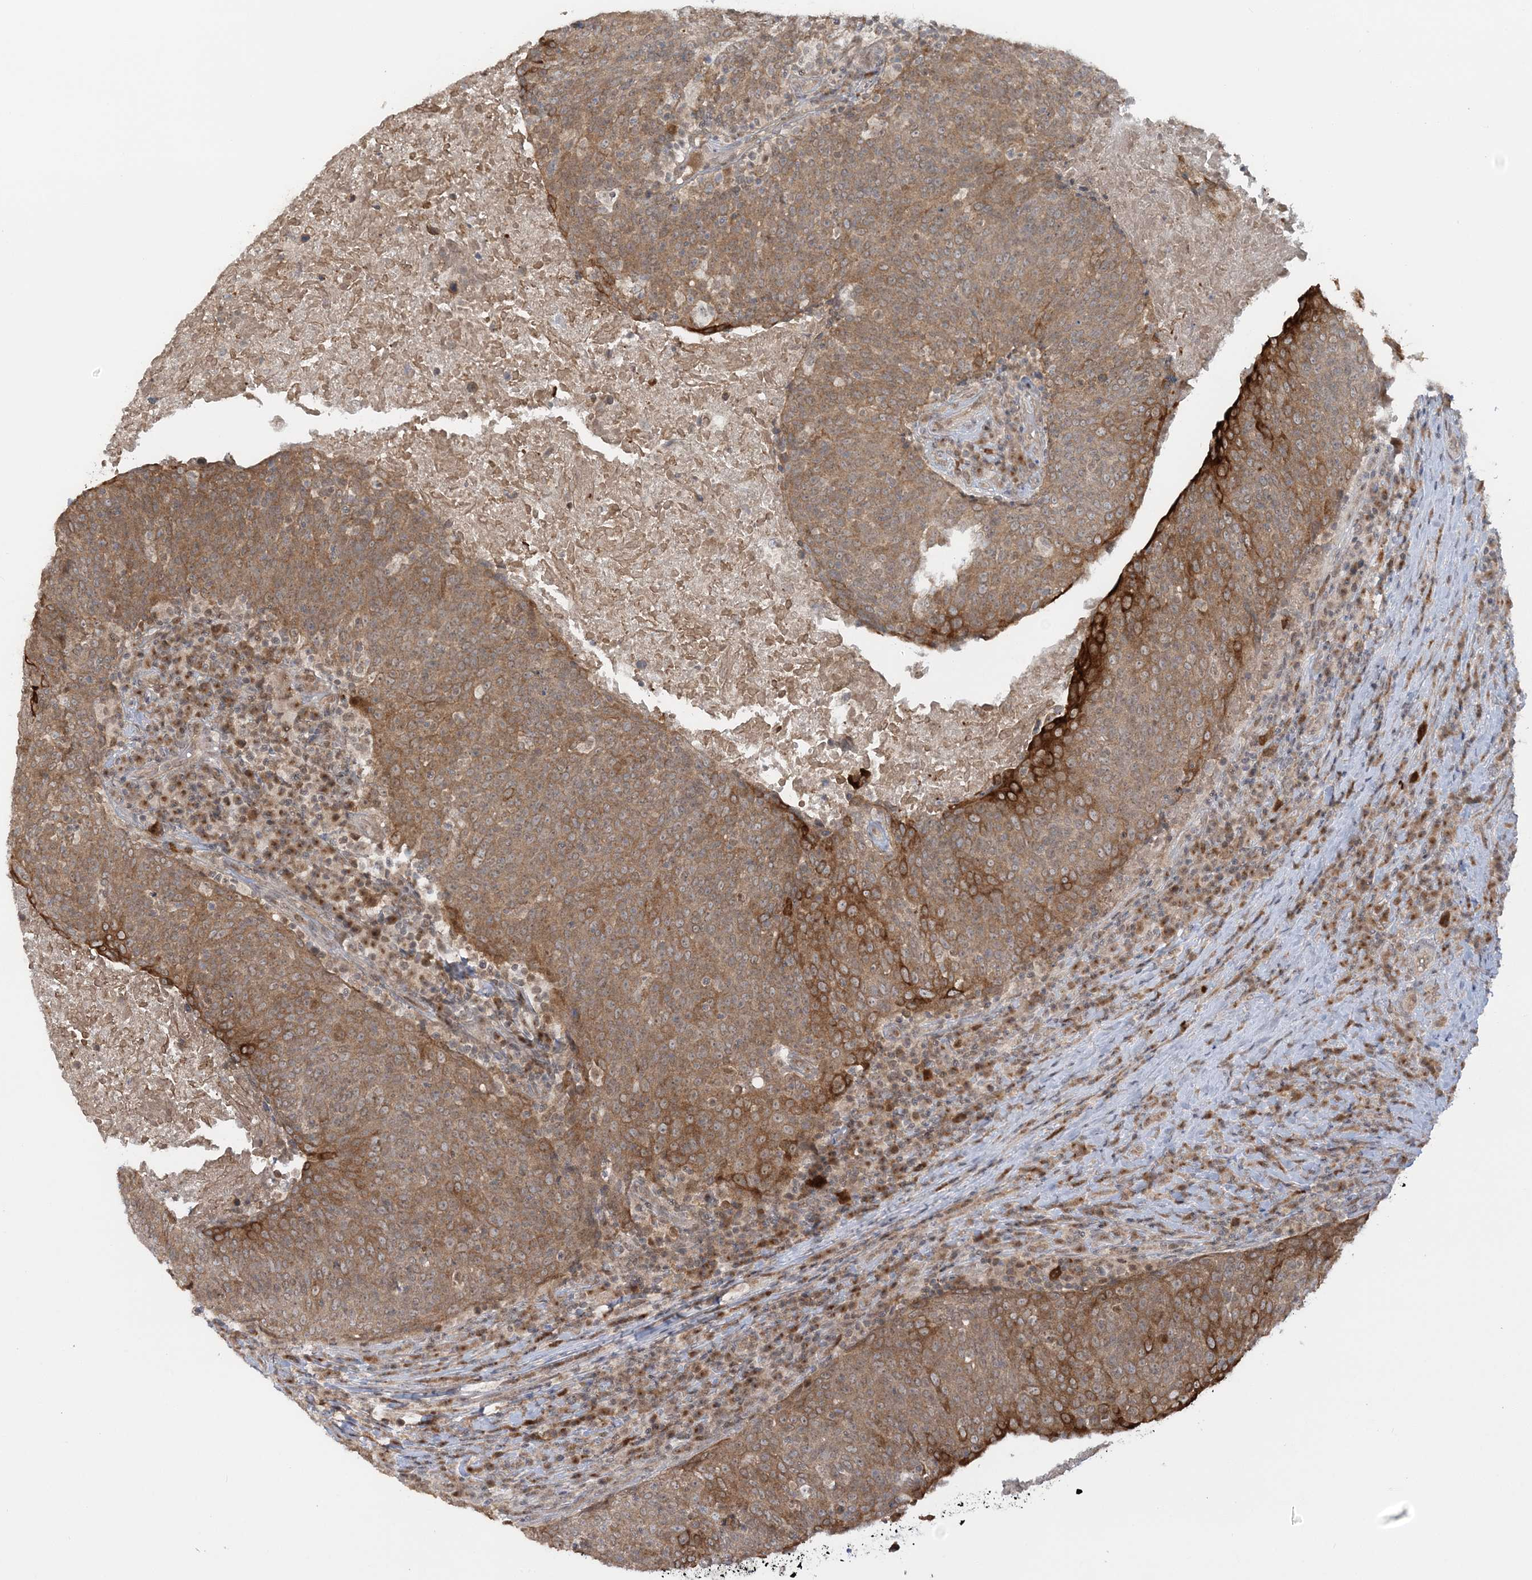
{"staining": {"intensity": "strong", "quantity": ">75%", "location": "cytoplasmic/membranous"}, "tissue": "head and neck cancer", "cell_type": "Tumor cells", "image_type": "cancer", "snomed": [{"axis": "morphology", "description": "Squamous cell carcinoma, NOS"}, {"axis": "morphology", "description": "Squamous cell carcinoma, metastatic, NOS"}, {"axis": "topography", "description": "Lymph node"}, {"axis": "topography", "description": "Head-Neck"}], "caption": "A brown stain shows strong cytoplasmic/membranous positivity of a protein in human head and neck cancer (metastatic squamous cell carcinoma) tumor cells.", "gene": "ZFAND6", "patient": {"sex": "male", "age": 62}}